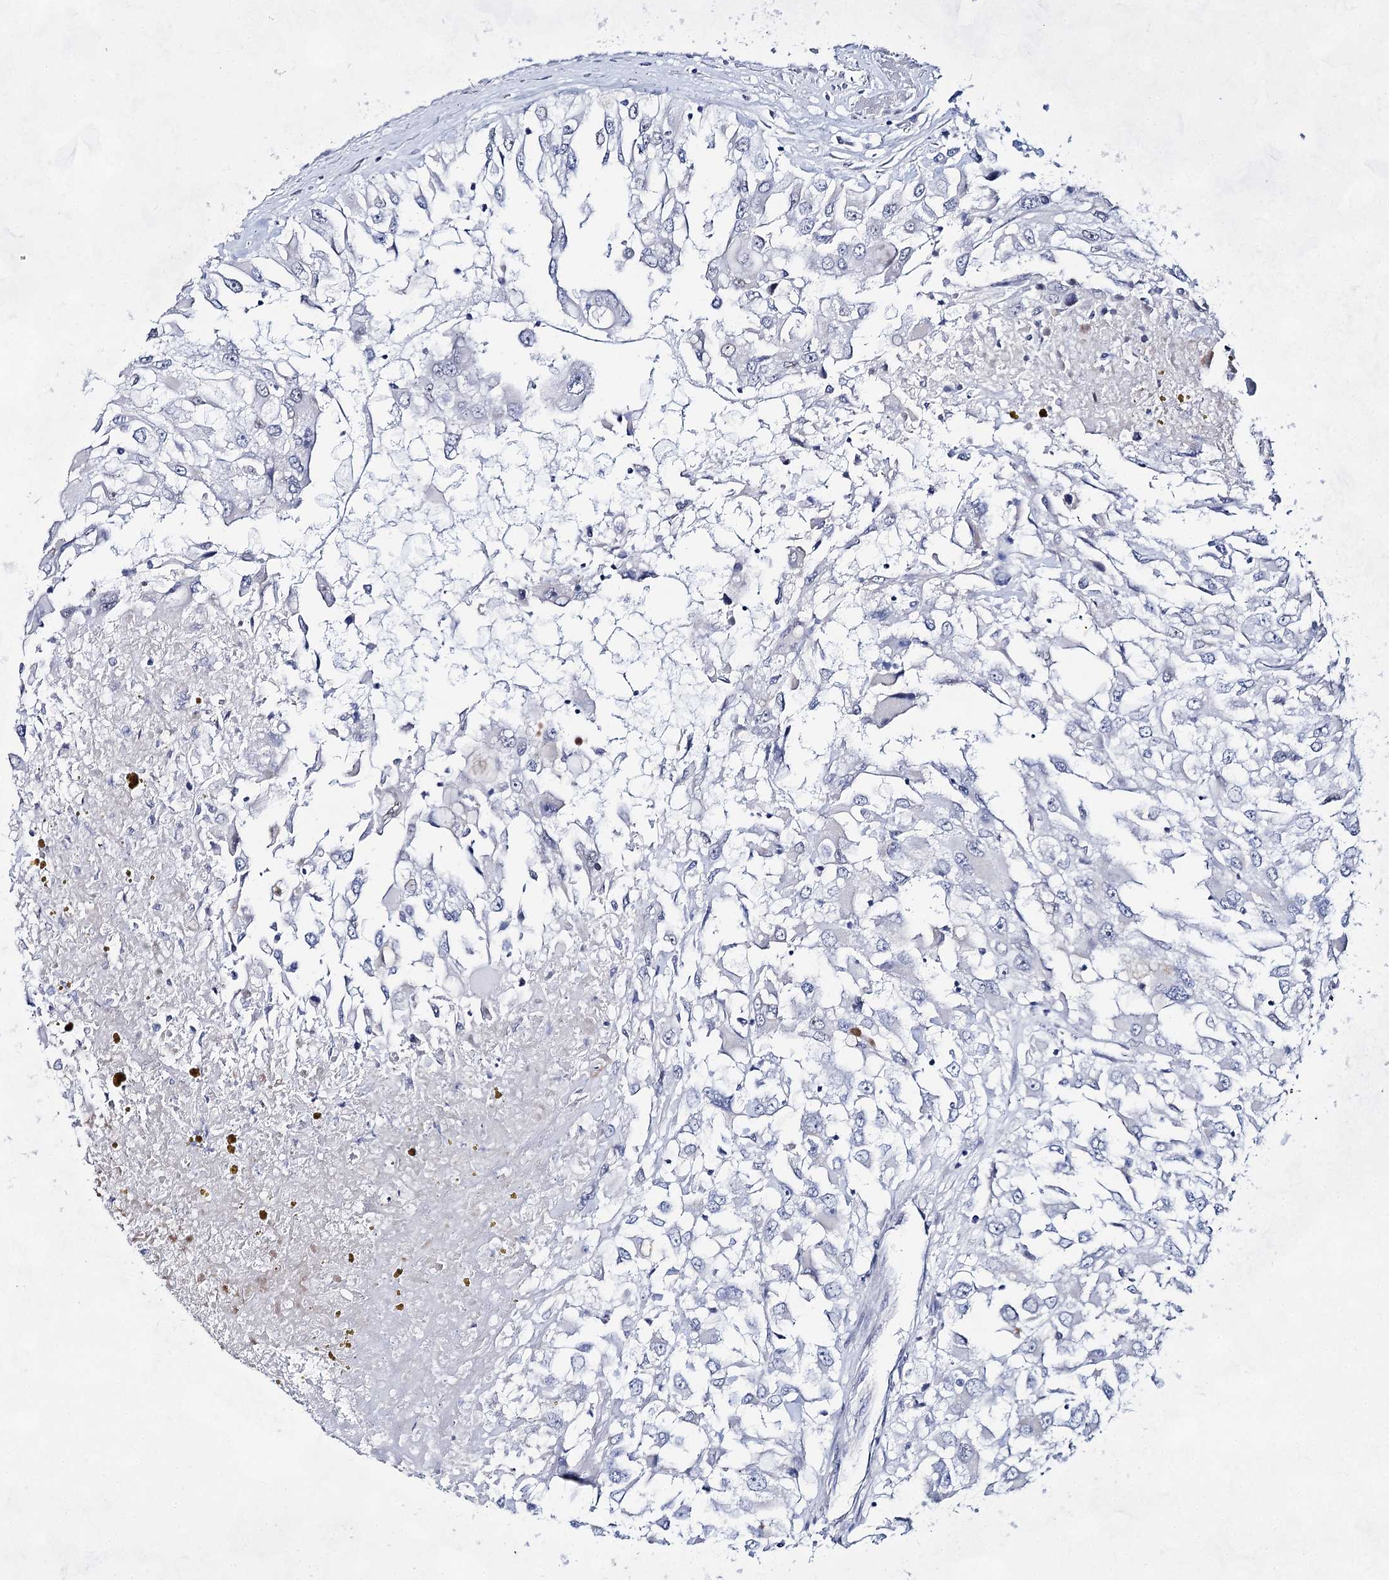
{"staining": {"intensity": "negative", "quantity": "none", "location": "none"}, "tissue": "renal cancer", "cell_type": "Tumor cells", "image_type": "cancer", "snomed": [{"axis": "morphology", "description": "Adenocarcinoma, NOS"}, {"axis": "topography", "description": "Kidney"}], "caption": "A high-resolution image shows immunohistochemistry (IHC) staining of renal cancer, which shows no significant positivity in tumor cells.", "gene": "BPHL", "patient": {"sex": "female", "age": 52}}